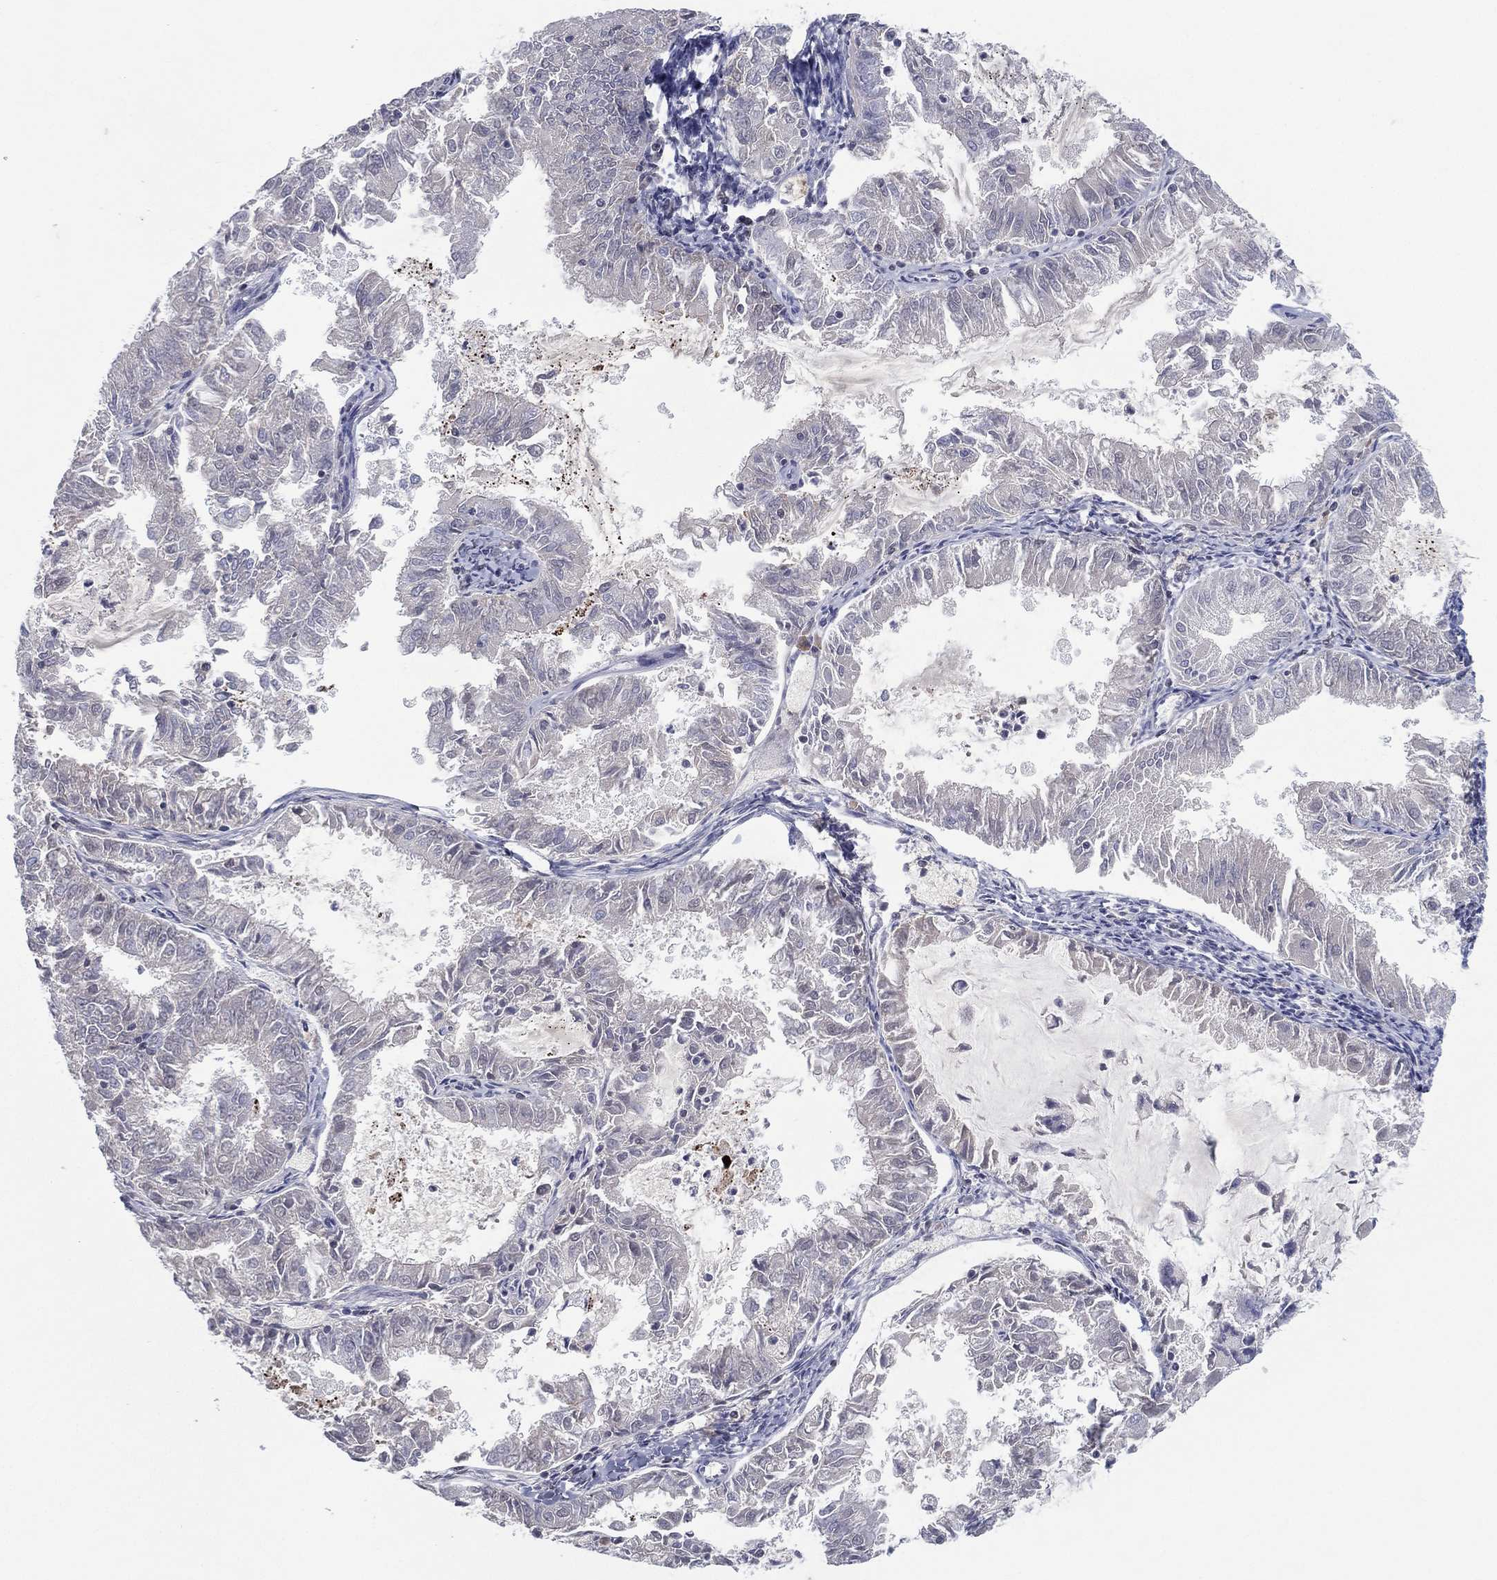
{"staining": {"intensity": "negative", "quantity": "none", "location": "none"}, "tissue": "endometrial cancer", "cell_type": "Tumor cells", "image_type": "cancer", "snomed": [{"axis": "morphology", "description": "Adenocarcinoma, NOS"}, {"axis": "topography", "description": "Endometrium"}], "caption": "Human endometrial adenocarcinoma stained for a protein using immunohistochemistry (IHC) reveals no staining in tumor cells.", "gene": "CPT1B", "patient": {"sex": "female", "age": 57}}